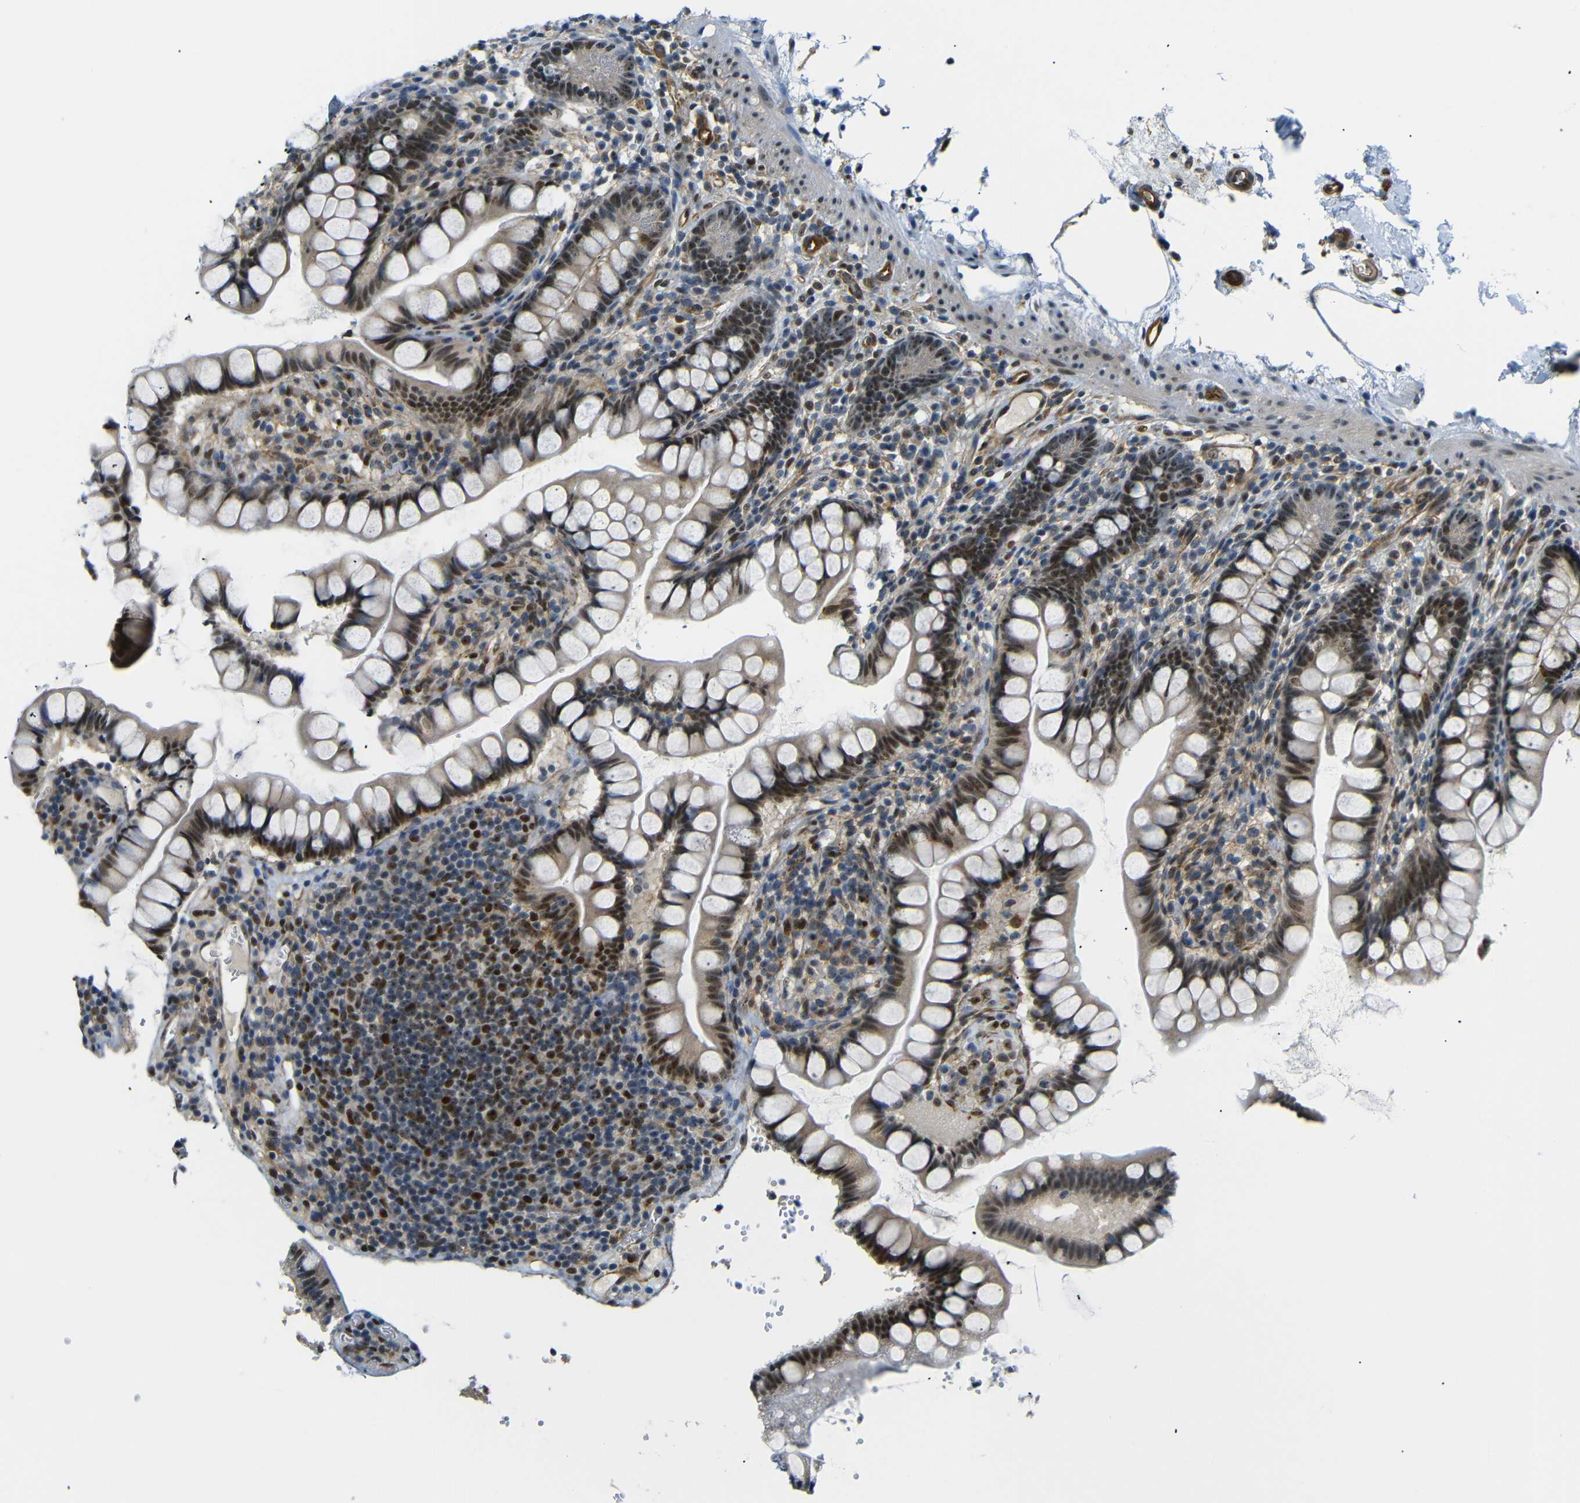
{"staining": {"intensity": "moderate", "quantity": ">75%", "location": "cytoplasmic/membranous,nuclear"}, "tissue": "small intestine", "cell_type": "Glandular cells", "image_type": "normal", "snomed": [{"axis": "morphology", "description": "Normal tissue, NOS"}, {"axis": "topography", "description": "Small intestine"}], "caption": "DAB (3,3'-diaminobenzidine) immunohistochemical staining of benign small intestine displays moderate cytoplasmic/membranous,nuclear protein staining in approximately >75% of glandular cells.", "gene": "PARN", "patient": {"sex": "female", "age": 84}}